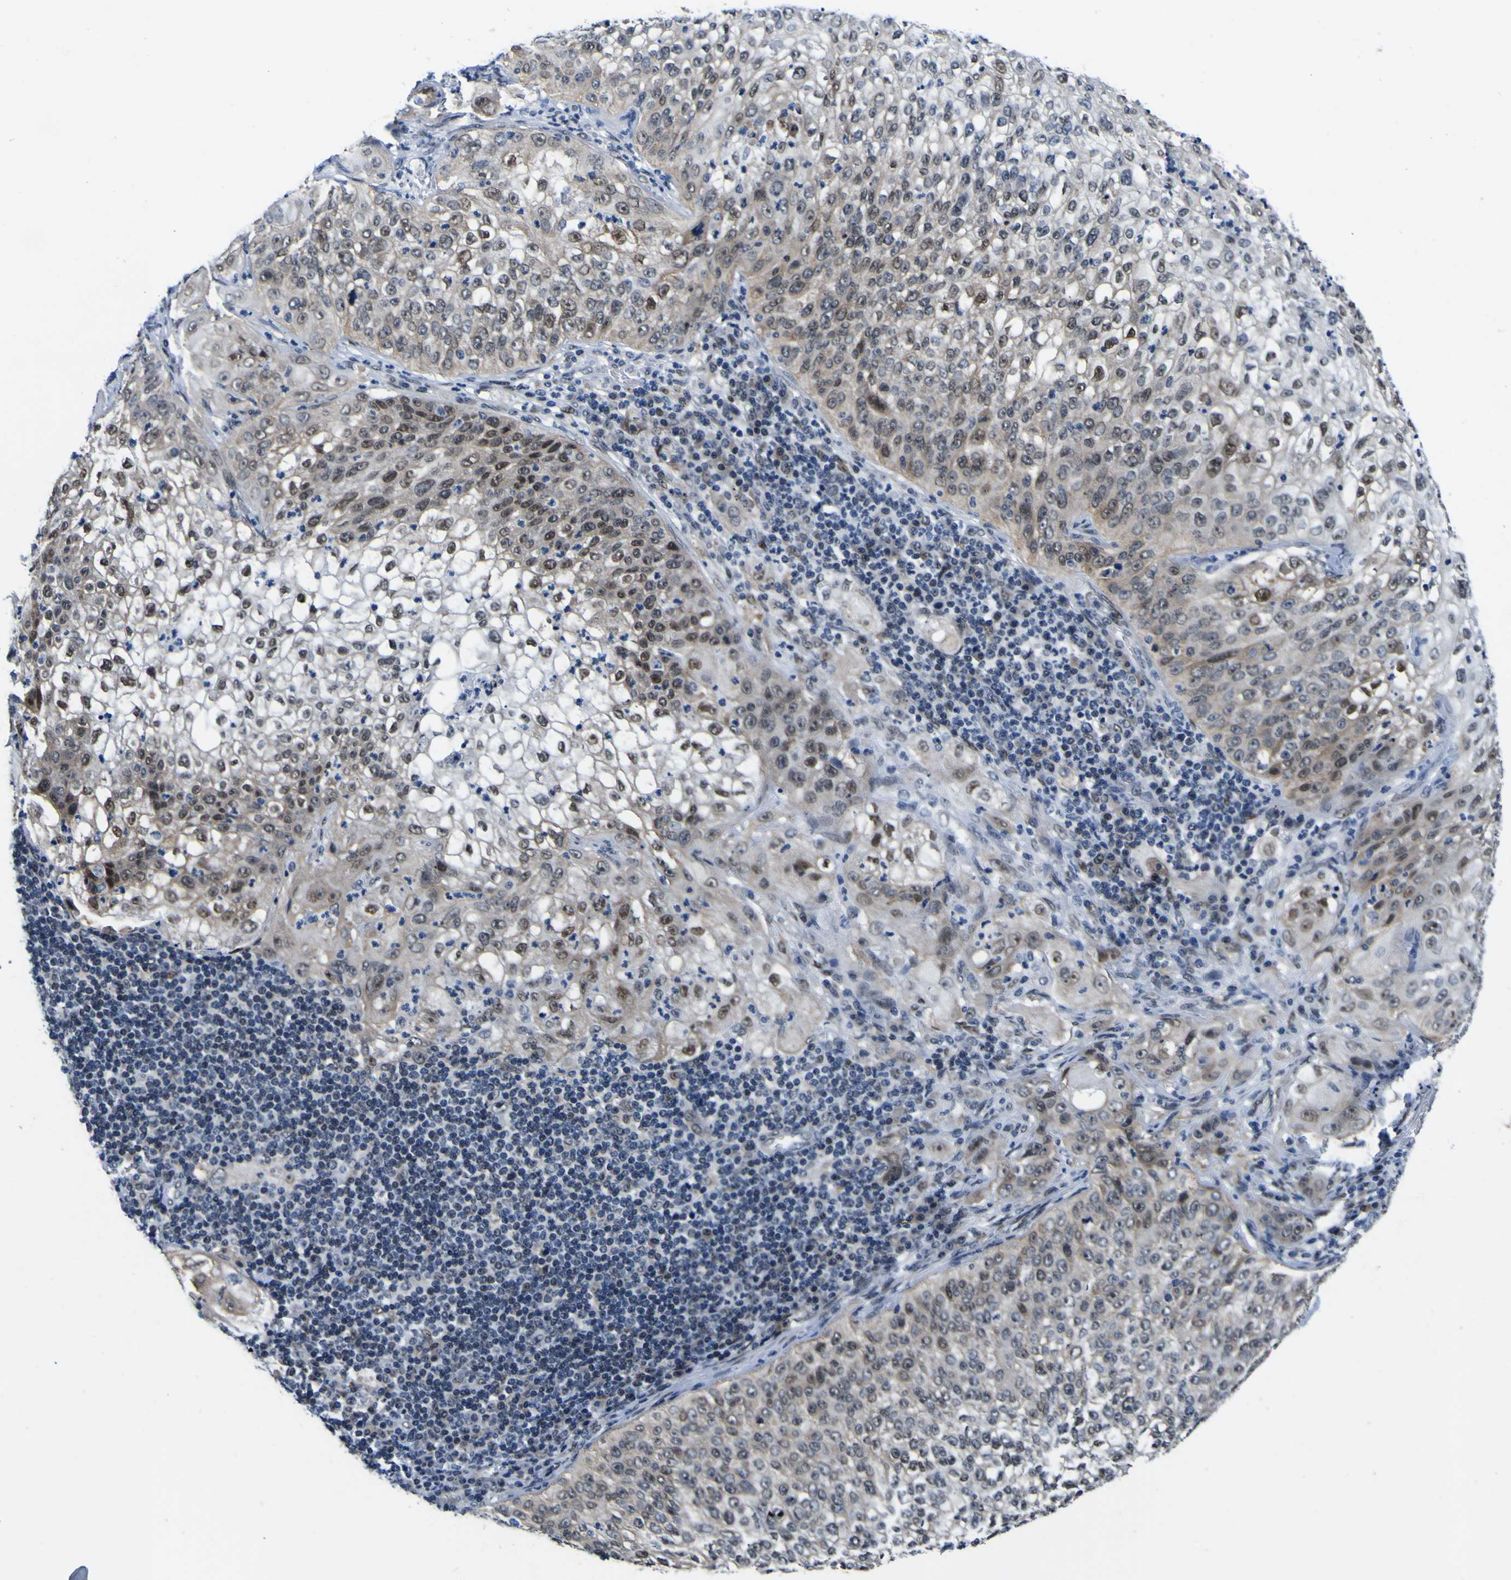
{"staining": {"intensity": "moderate", "quantity": "25%-75%", "location": "nuclear"}, "tissue": "lung cancer", "cell_type": "Tumor cells", "image_type": "cancer", "snomed": [{"axis": "morphology", "description": "Inflammation, NOS"}, {"axis": "morphology", "description": "Squamous cell carcinoma, NOS"}, {"axis": "topography", "description": "Lymph node"}, {"axis": "topography", "description": "Soft tissue"}, {"axis": "topography", "description": "Lung"}], "caption": "The histopathology image displays a brown stain indicating the presence of a protein in the nuclear of tumor cells in lung cancer (squamous cell carcinoma). Nuclei are stained in blue.", "gene": "CUL4B", "patient": {"sex": "male", "age": 66}}